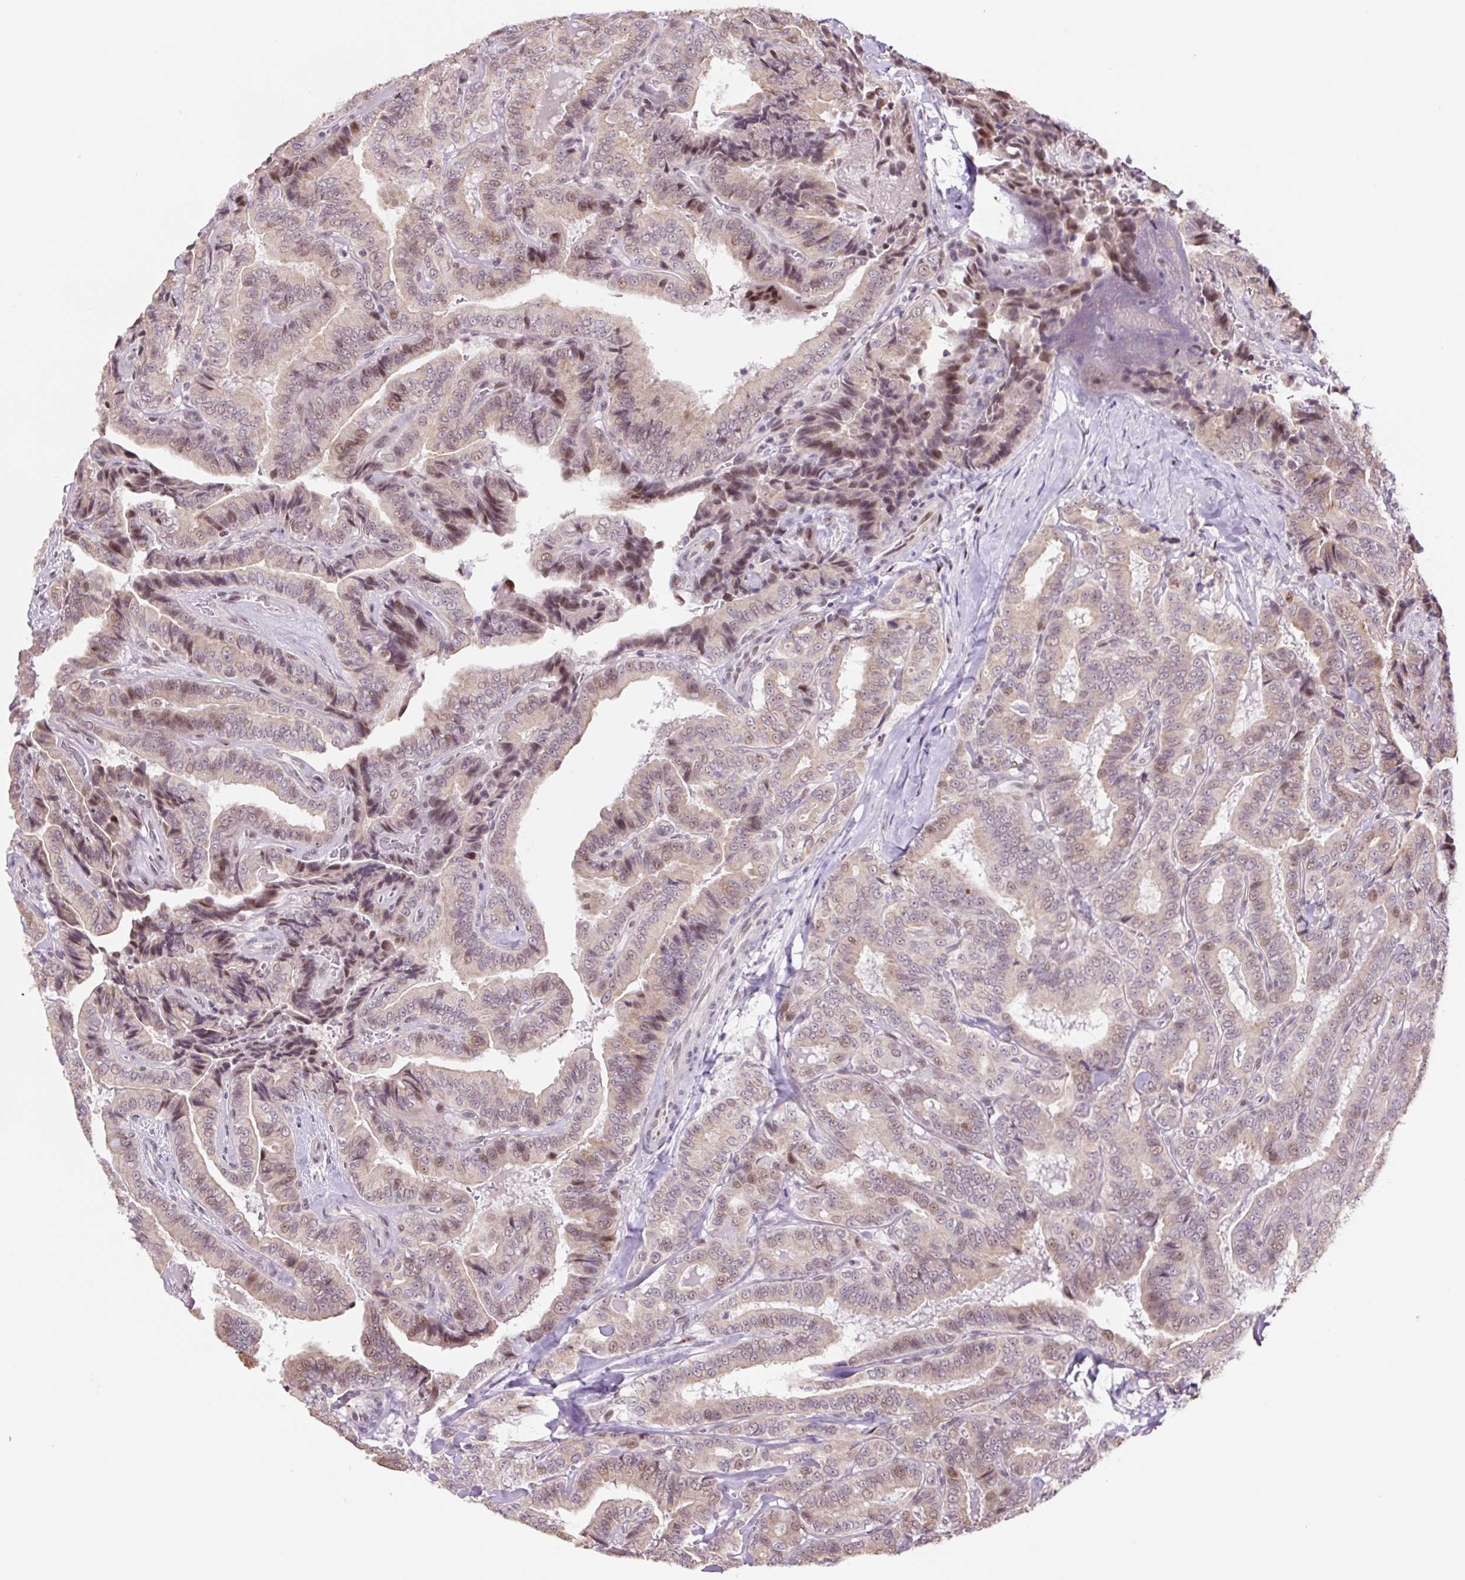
{"staining": {"intensity": "weak", "quantity": "25%-75%", "location": "nuclear"}, "tissue": "thyroid cancer", "cell_type": "Tumor cells", "image_type": "cancer", "snomed": [{"axis": "morphology", "description": "Papillary adenocarcinoma, NOS"}, {"axis": "topography", "description": "Thyroid gland"}], "caption": "This is an image of IHC staining of thyroid papillary adenocarcinoma, which shows weak staining in the nuclear of tumor cells.", "gene": "TAF1A", "patient": {"sex": "male", "age": 61}}